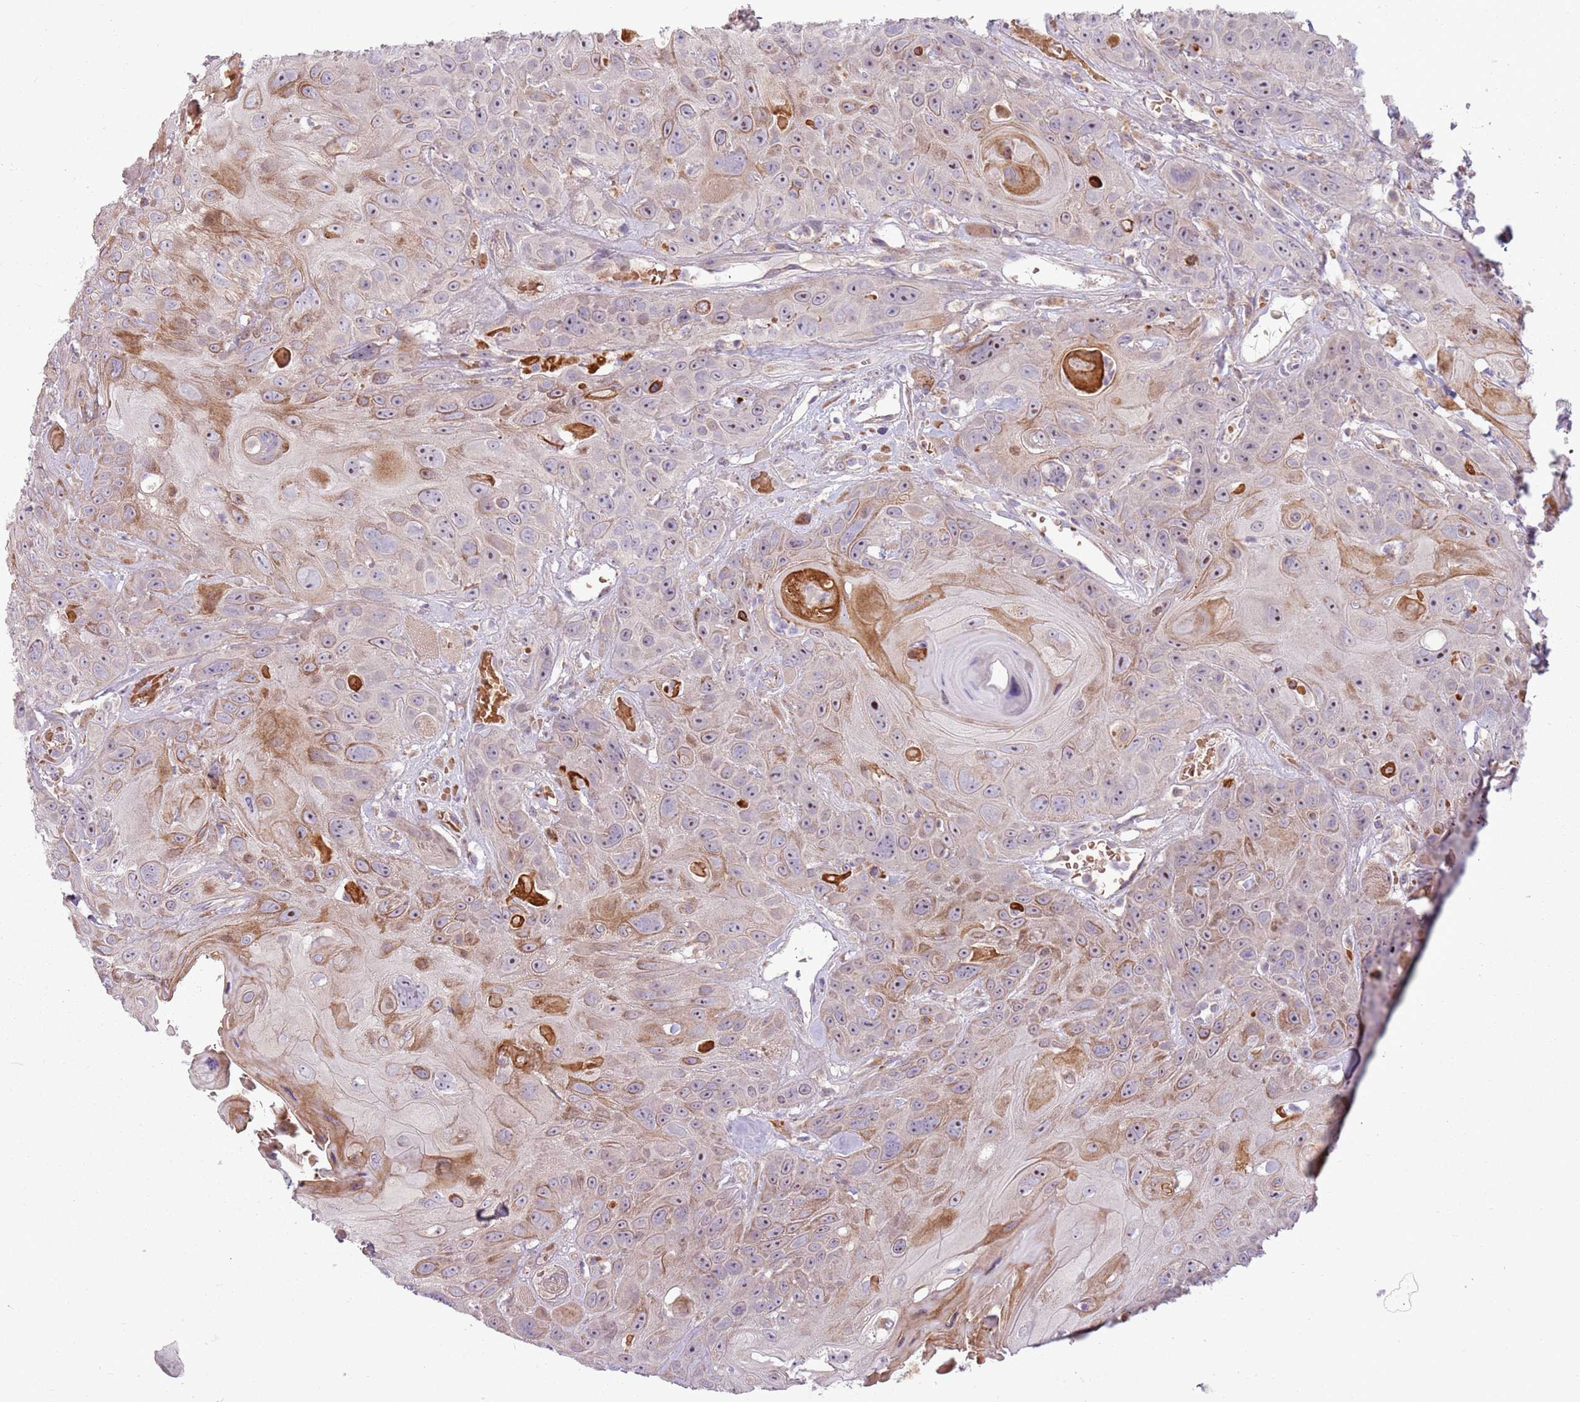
{"staining": {"intensity": "moderate", "quantity": ">75%", "location": "cytoplasmic/membranous,nuclear"}, "tissue": "head and neck cancer", "cell_type": "Tumor cells", "image_type": "cancer", "snomed": [{"axis": "morphology", "description": "Squamous cell carcinoma, NOS"}, {"axis": "topography", "description": "Head-Neck"}], "caption": "An immunohistochemistry photomicrograph of tumor tissue is shown. Protein staining in brown highlights moderate cytoplasmic/membranous and nuclear positivity in squamous cell carcinoma (head and neck) within tumor cells. (DAB = brown stain, brightfield microscopy at high magnification).", "gene": "ZNF530", "patient": {"sex": "female", "age": 59}}